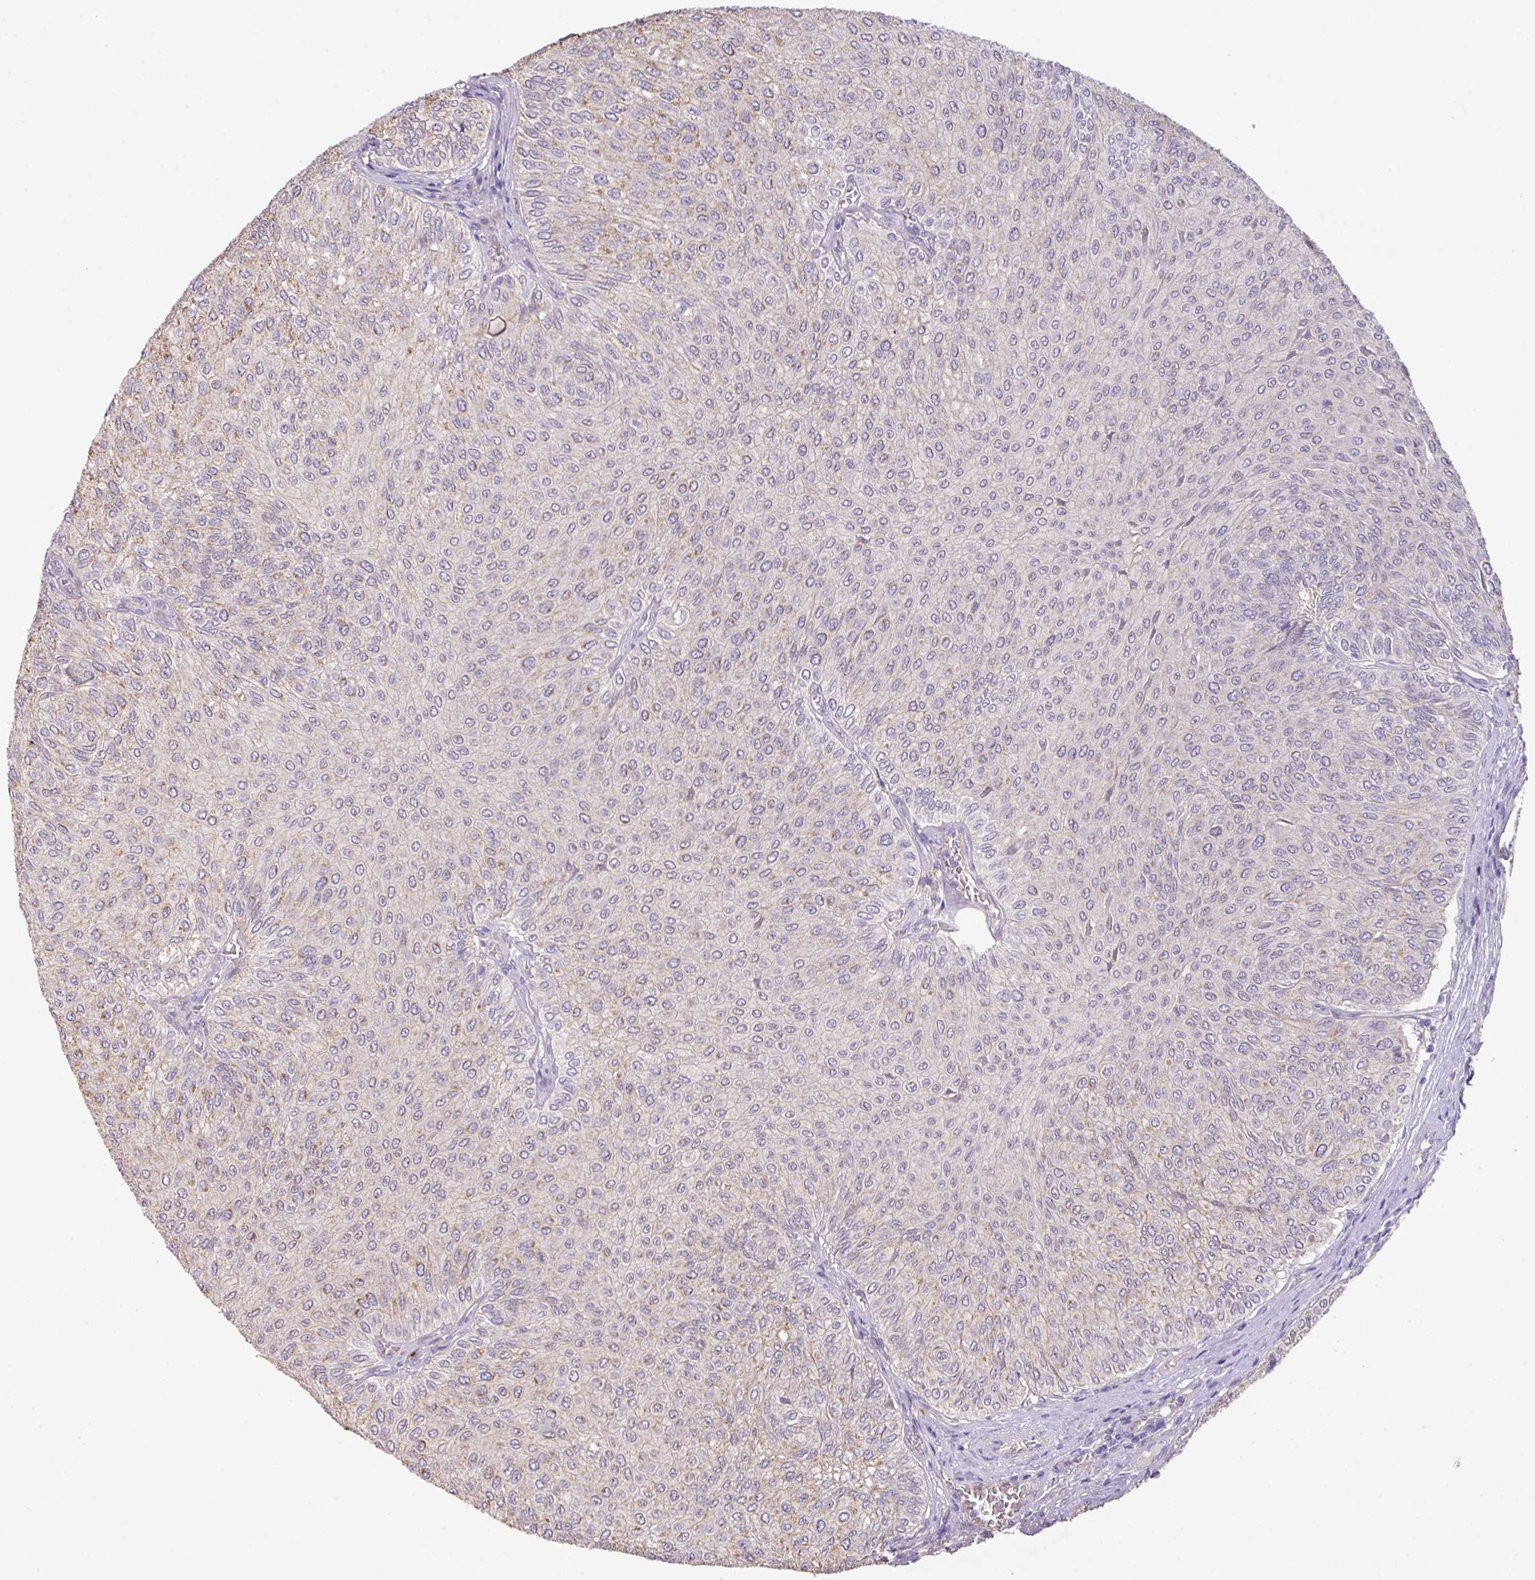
{"staining": {"intensity": "weak", "quantity": "<25%", "location": "cytoplasmic/membranous"}, "tissue": "urothelial cancer", "cell_type": "Tumor cells", "image_type": "cancer", "snomed": [{"axis": "morphology", "description": "Urothelial carcinoma, NOS"}, {"axis": "topography", "description": "Urinary bladder"}], "caption": "This histopathology image is of urothelial cancer stained with IHC to label a protein in brown with the nuclei are counter-stained blue. There is no positivity in tumor cells.", "gene": "PRADC1", "patient": {"sex": "male", "age": 59}}